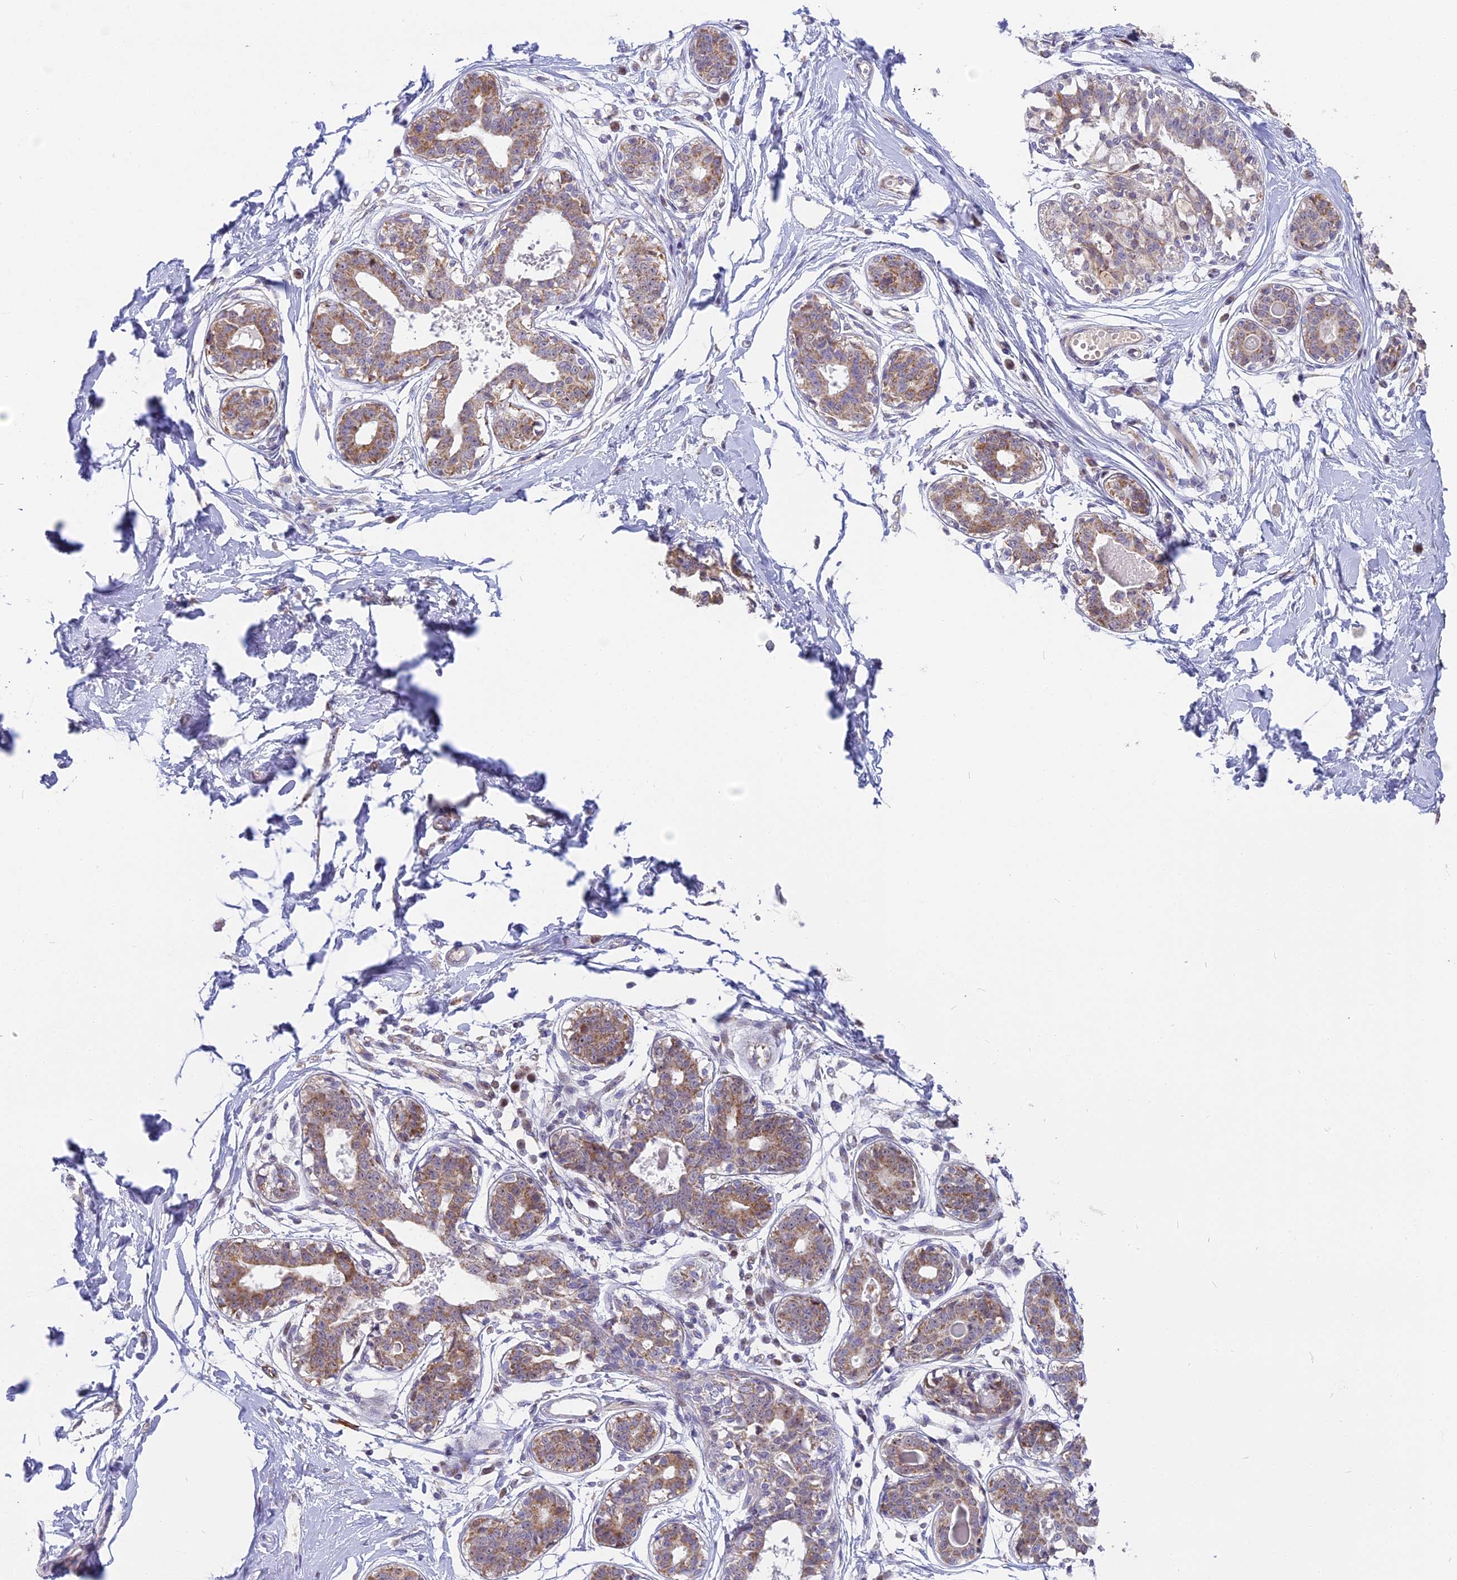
{"staining": {"intensity": "negative", "quantity": "none", "location": "none"}, "tissue": "breast", "cell_type": "Adipocytes", "image_type": "normal", "snomed": [{"axis": "morphology", "description": "Normal tissue, NOS"}, {"axis": "topography", "description": "Breast"}], "caption": "The IHC image has no significant staining in adipocytes of breast. (DAB IHC with hematoxylin counter stain).", "gene": "DTWD1", "patient": {"sex": "female", "age": 45}}